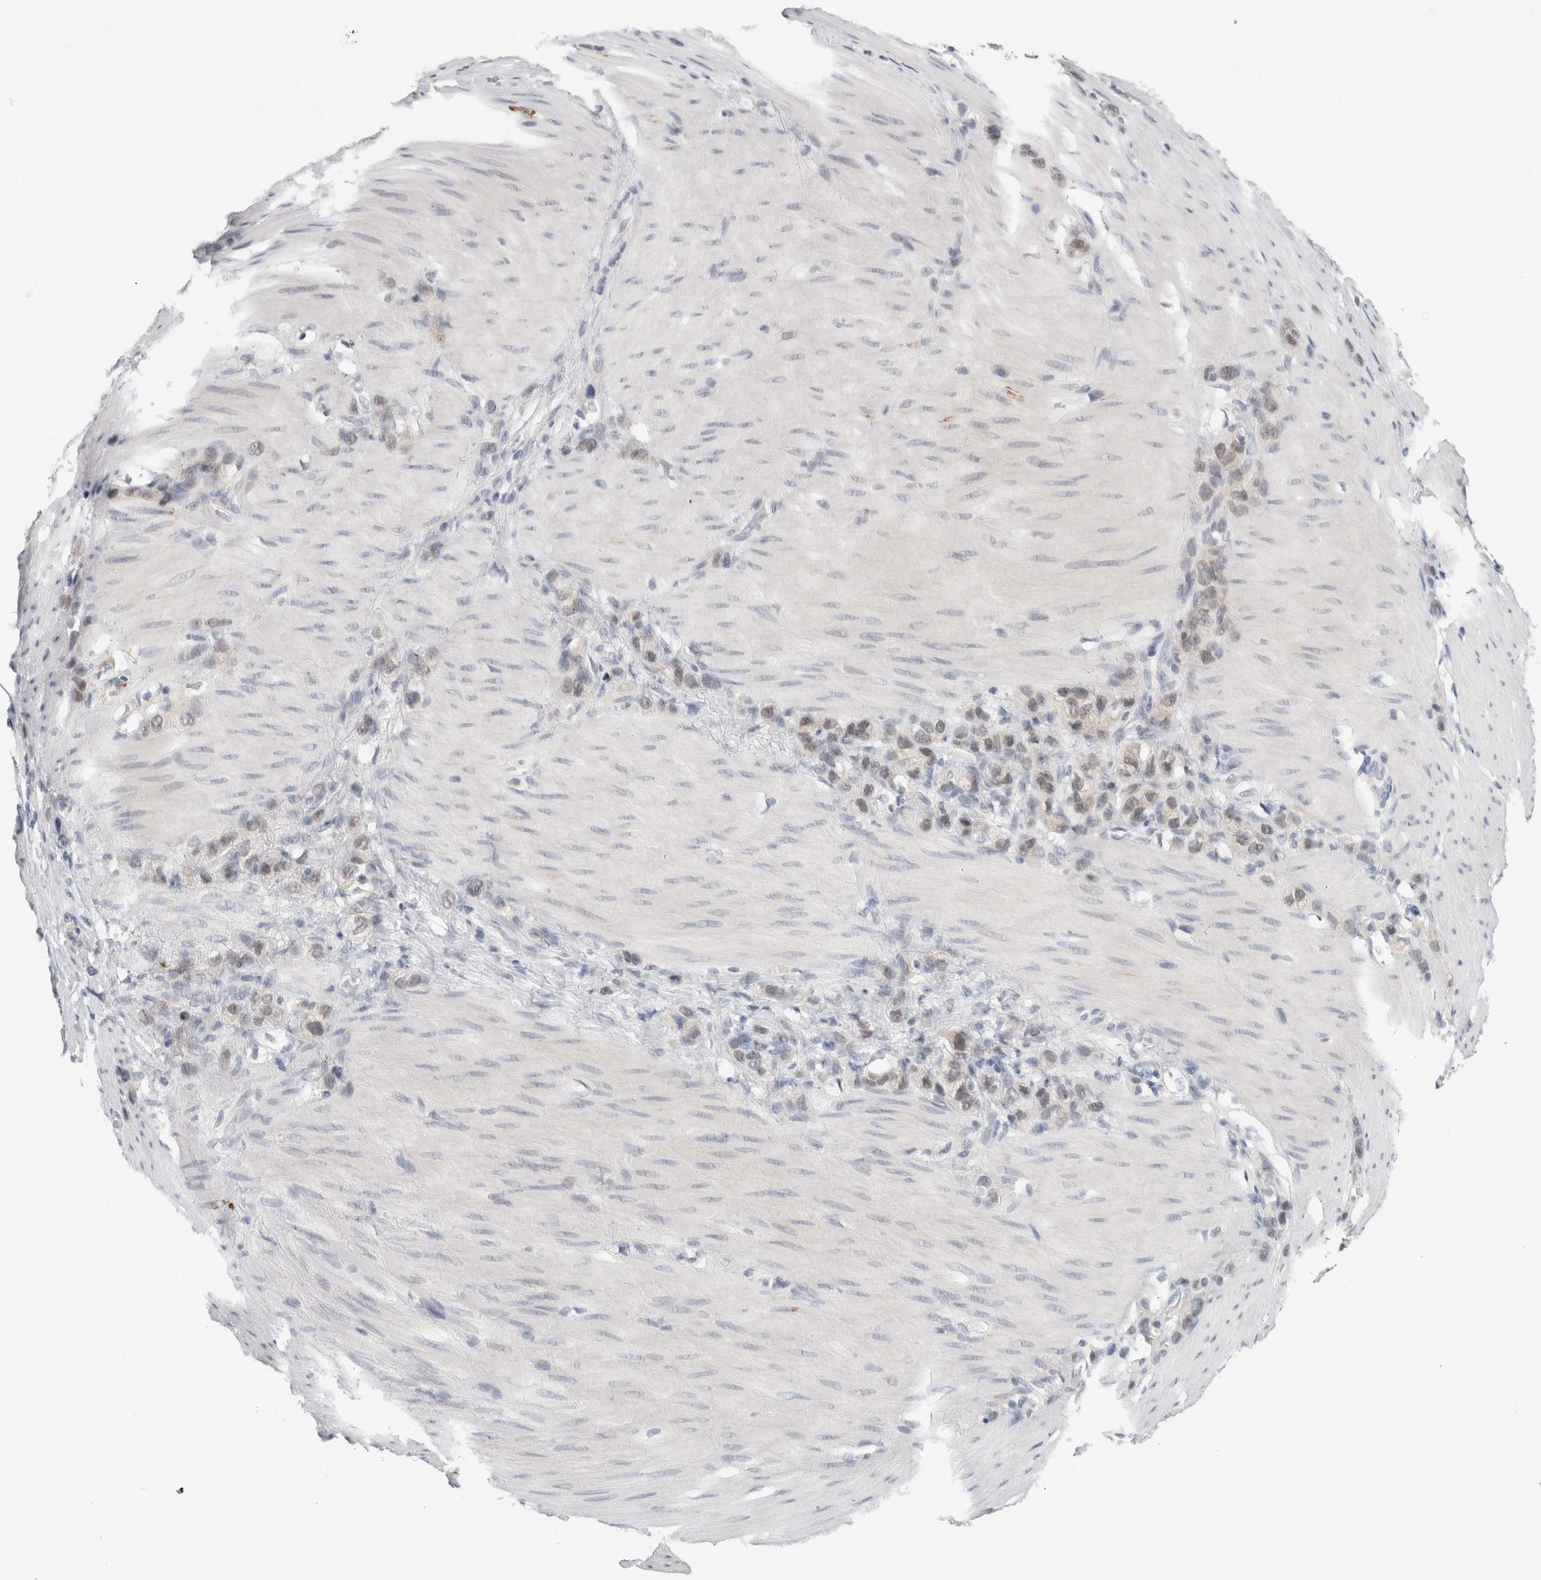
{"staining": {"intensity": "weak", "quantity": "25%-75%", "location": "nuclear"}, "tissue": "stomach cancer", "cell_type": "Tumor cells", "image_type": "cancer", "snomed": [{"axis": "morphology", "description": "Normal tissue, NOS"}, {"axis": "morphology", "description": "Adenocarcinoma, NOS"}, {"axis": "morphology", "description": "Adenocarcinoma, High grade"}, {"axis": "topography", "description": "Stomach, upper"}, {"axis": "topography", "description": "Stomach"}], "caption": "Human stomach adenocarcinoma stained for a protein (brown) exhibits weak nuclear positive positivity in approximately 25%-75% of tumor cells.", "gene": "NIPA1", "patient": {"sex": "female", "age": 65}}